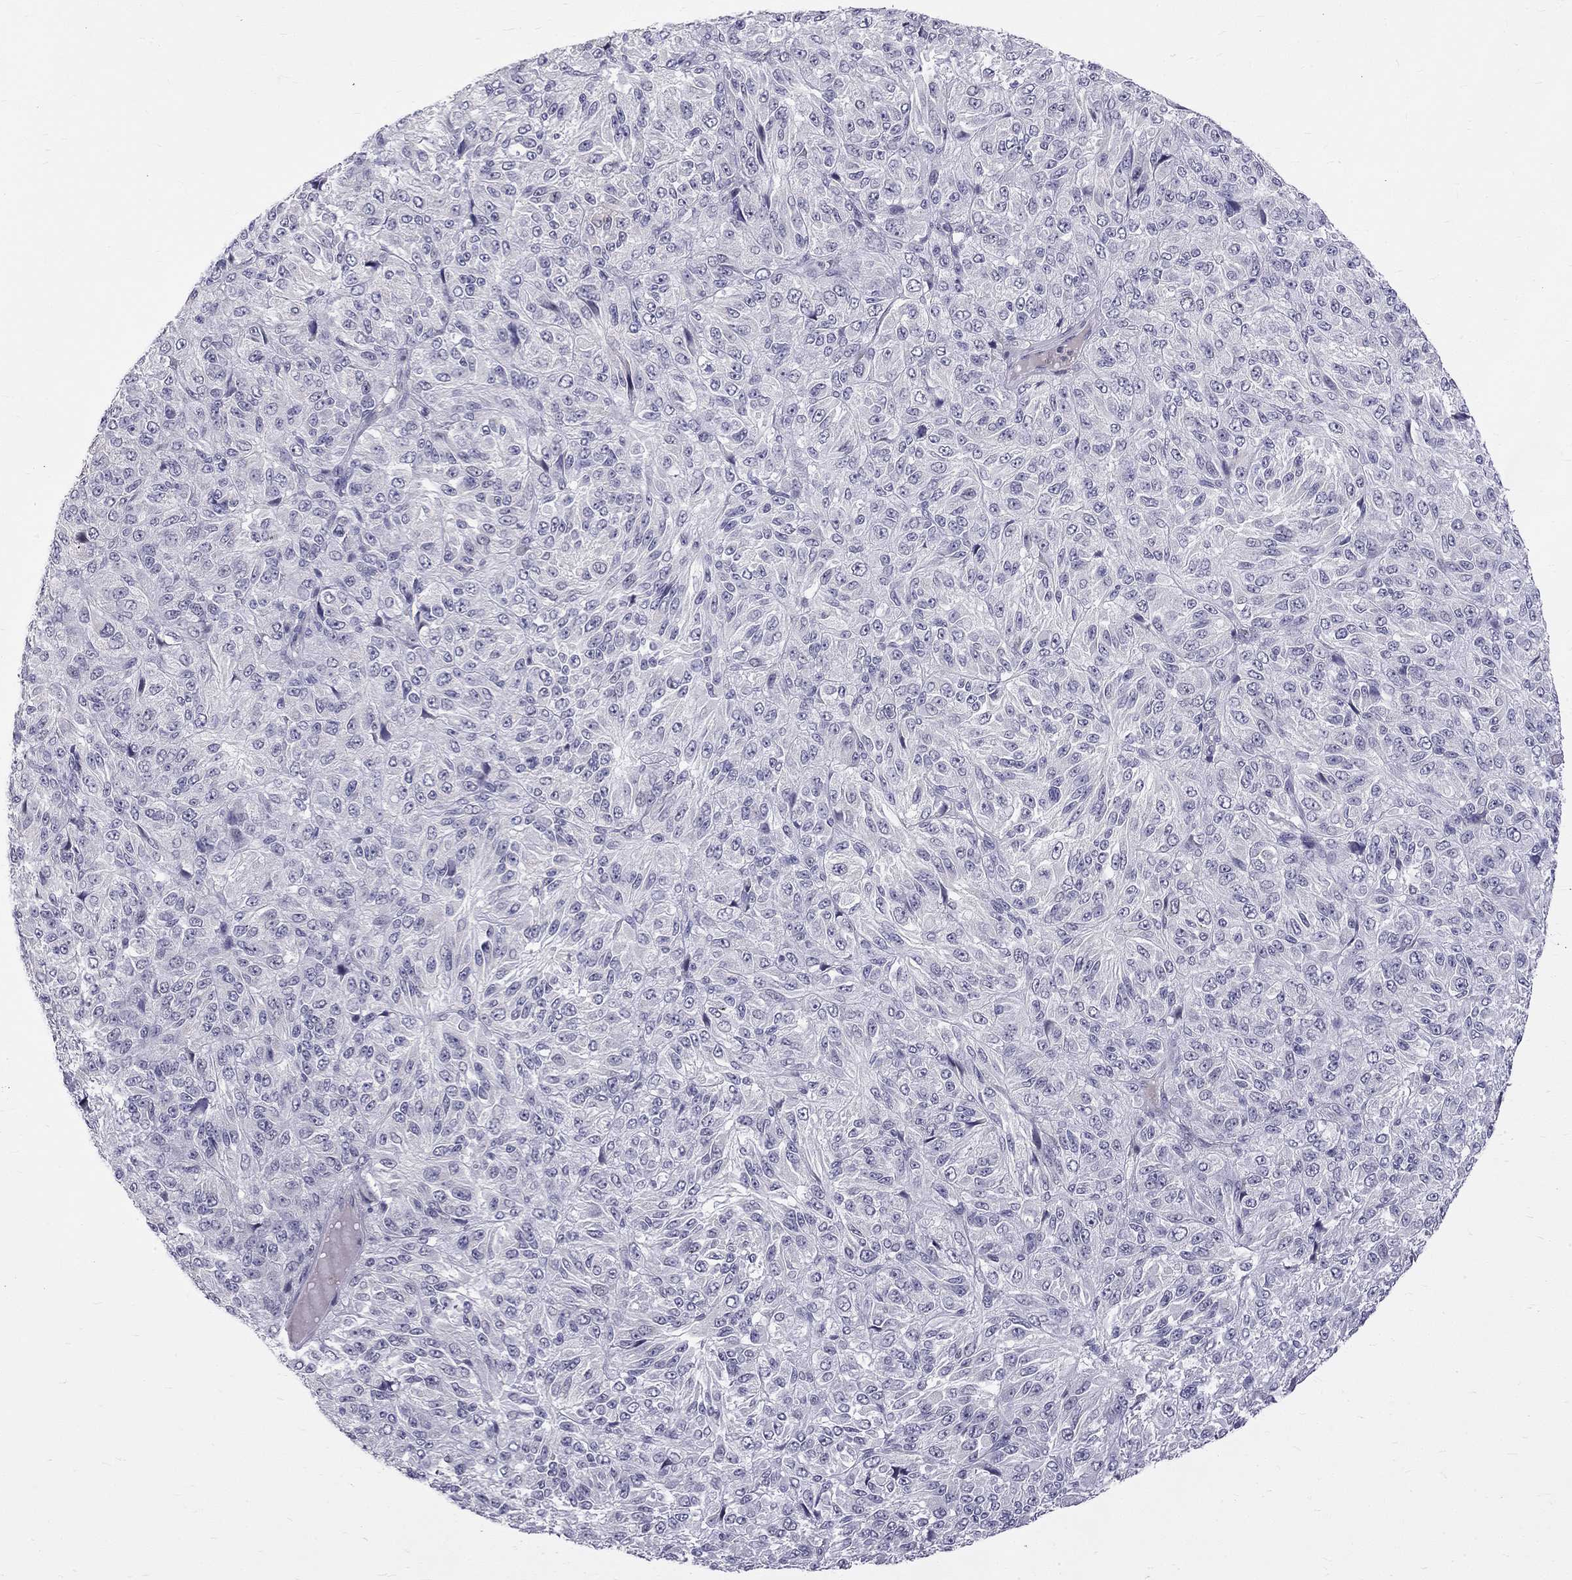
{"staining": {"intensity": "negative", "quantity": "none", "location": "none"}, "tissue": "melanoma", "cell_type": "Tumor cells", "image_type": "cancer", "snomed": [{"axis": "morphology", "description": "Malignant melanoma, Metastatic site"}, {"axis": "topography", "description": "Brain"}], "caption": "A histopathology image of human melanoma is negative for staining in tumor cells.", "gene": "RTL9", "patient": {"sex": "female", "age": 56}}